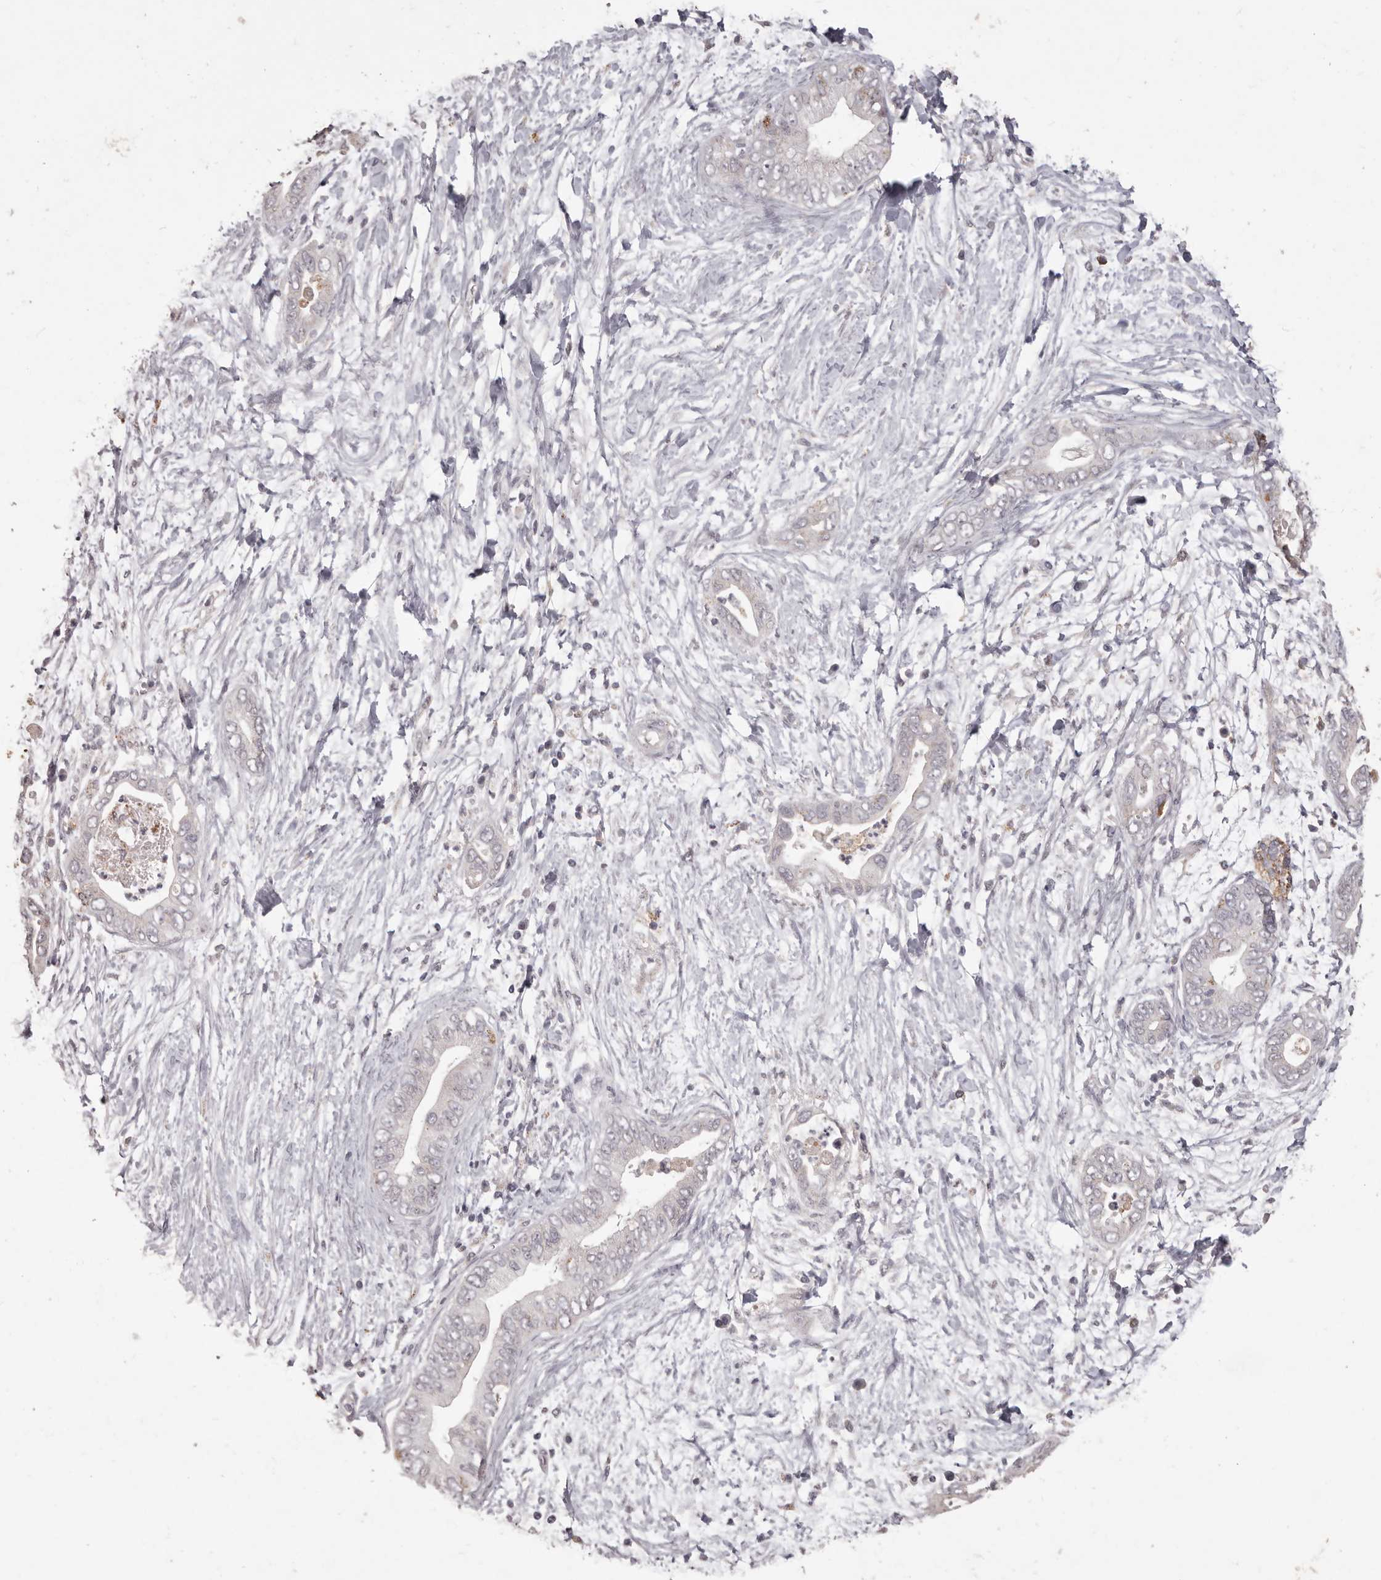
{"staining": {"intensity": "negative", "quantity": "none", "location": "none"}, "tissue": "pancreatic cancer", "cell_type": "Tumor cells", "image_type": "cancer", "snomed": [{"axis": "morphology", "description": "Adenocarcinoma, NOS"}, {"axis": "topography", "description": "Pancreas"}], "caption": "Immunohistochemistry photomicrograph of neoplastic tissue: pancreatic adenocarcinoma stained with DAB (3,3'-diaminobenzidine) shows no significant protein positivity in tumor cells.", "gene": "PRSS27", "patient": {"sex": "male", "age": 75}}